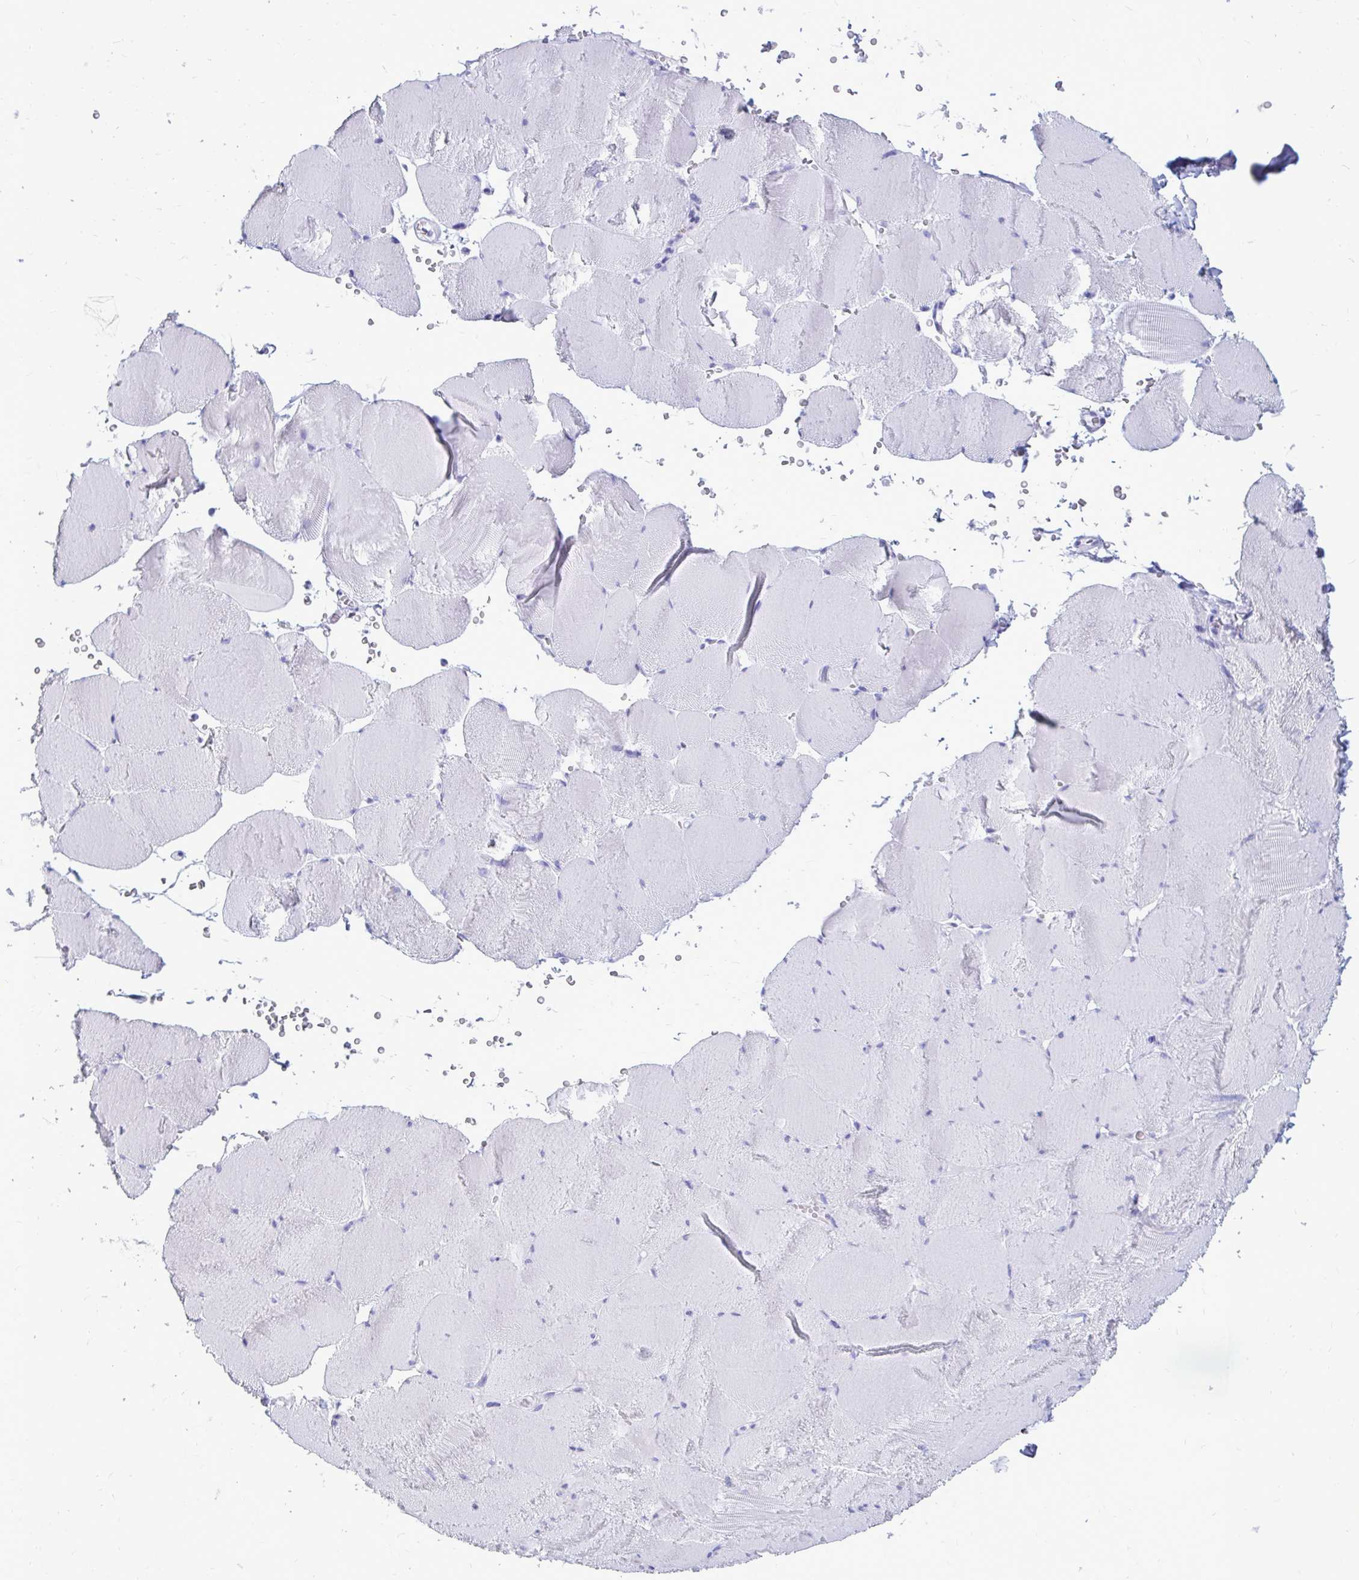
{"staining": {"intensity": "negative", "quantity": "none", "location": "none"}, "tissue": "skeletal muscle", "cell_type": "Myocytes", "image_type": "normal", "snomed": [{"axis": "morphology", "description": "Normal tissue, NOS"}, {"axis": "topography", "description": "Skeletal muscle"}, {"axis": "topography", "description": "Head-Neck"}], "caption": "Myocytes show no significant positivity in normal skeletal muscle. (DAB immunohistochemistry (IHC), high magnification).", "gene": "OR10R2", "patient": {"sex": "male", "age": 66}}